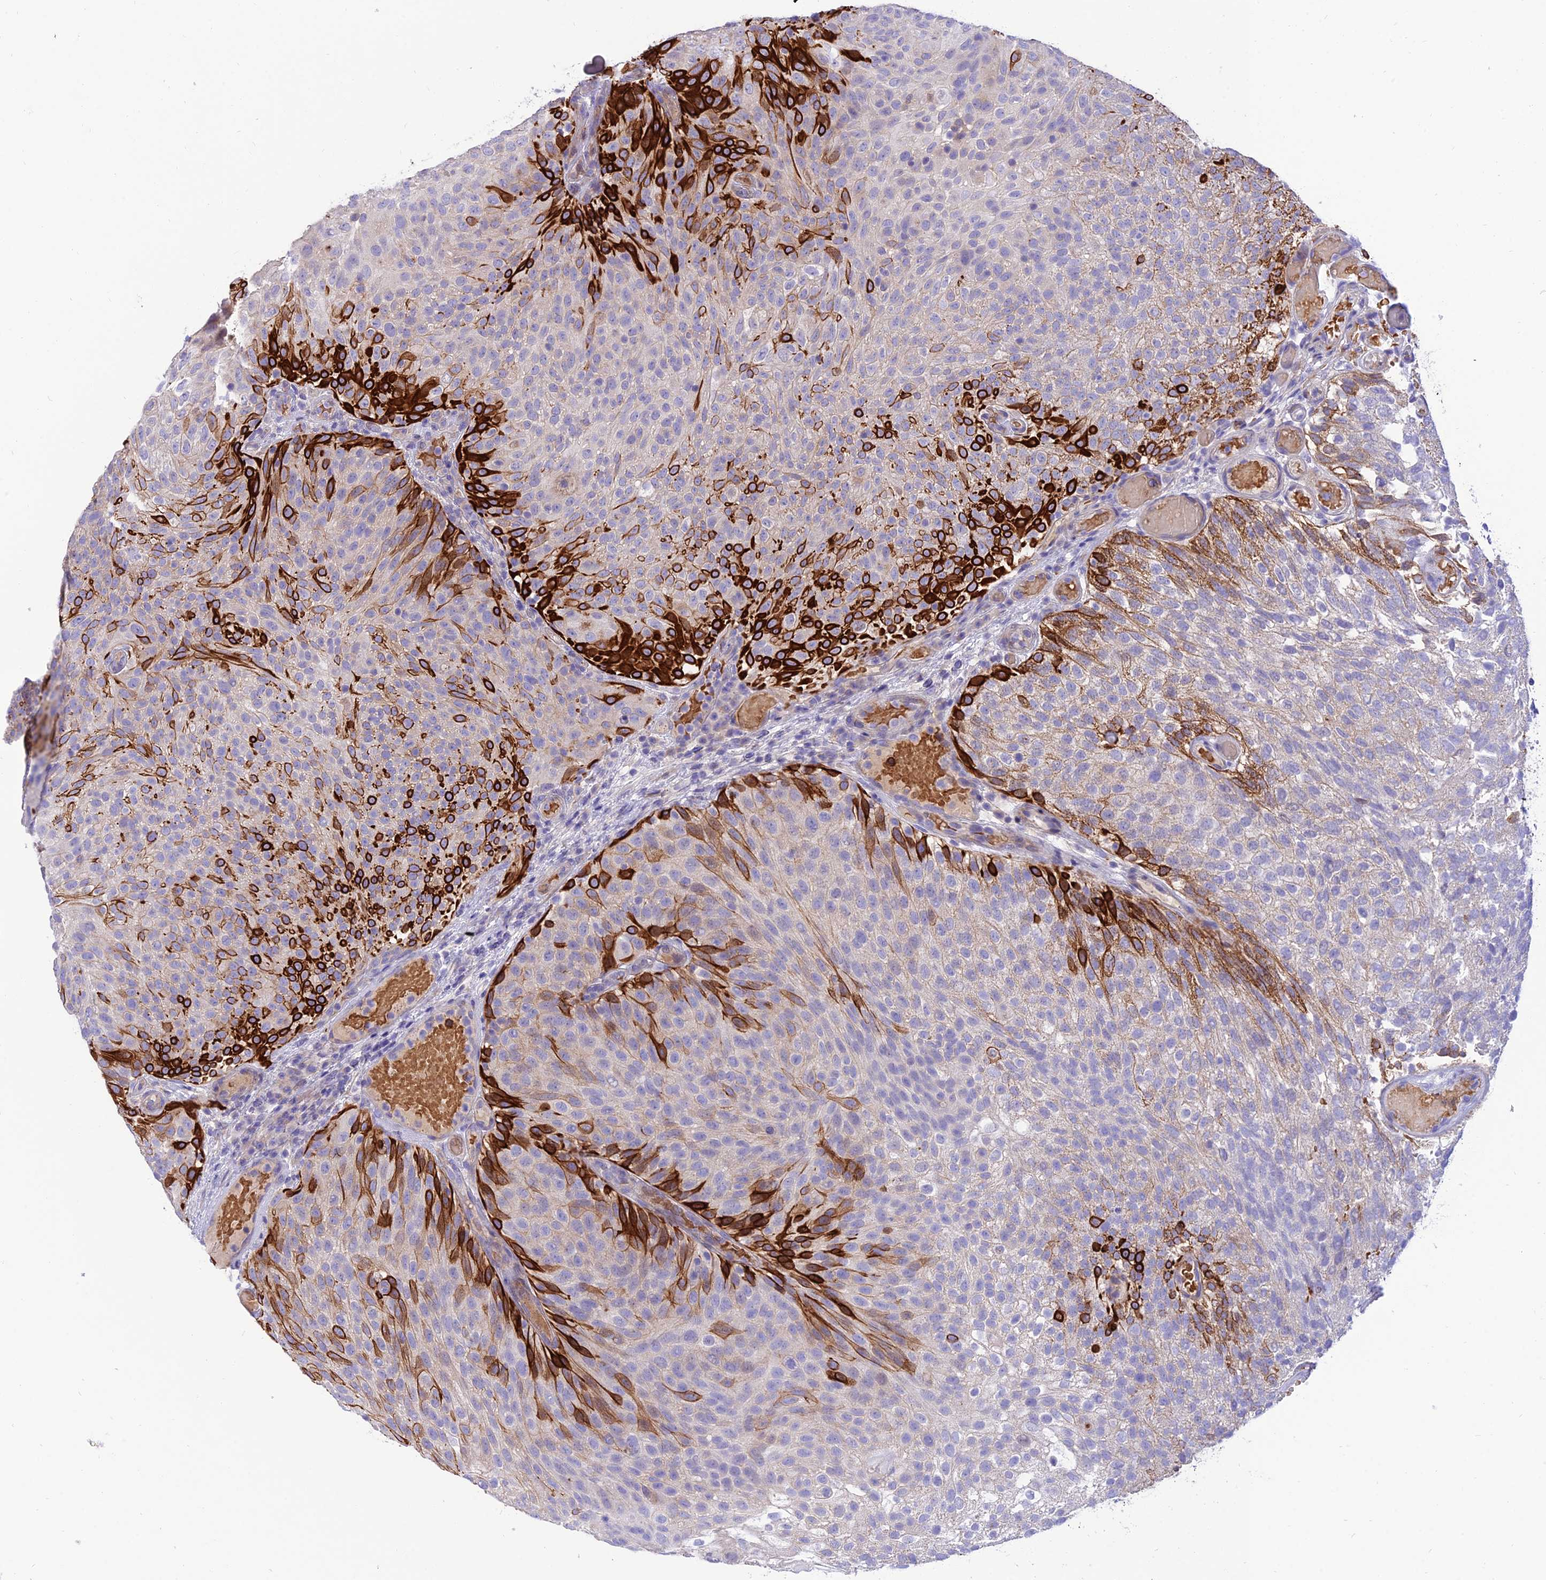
{"staining": {"intensity": "strong", "quantity": "<25%", "location": "cytoplasmic/membranous"}, "tissue": "urothelial cancer", "cell_type": "Tumor cells", "image_type": "cancer", "snomed": [{"axis": "morphology", "description": "Urothelial carcinoma, Low grade"}, {"axis": "topography", "description": "Urinary bladder"}], "caption": "Urothelial cancer stained with IHC demonstrates strong cytoplasmic/membranous staining in approximately <25% of tumor cells.", "gene": "CCDC157", "patient": {"sex": "male", "age": 78}}